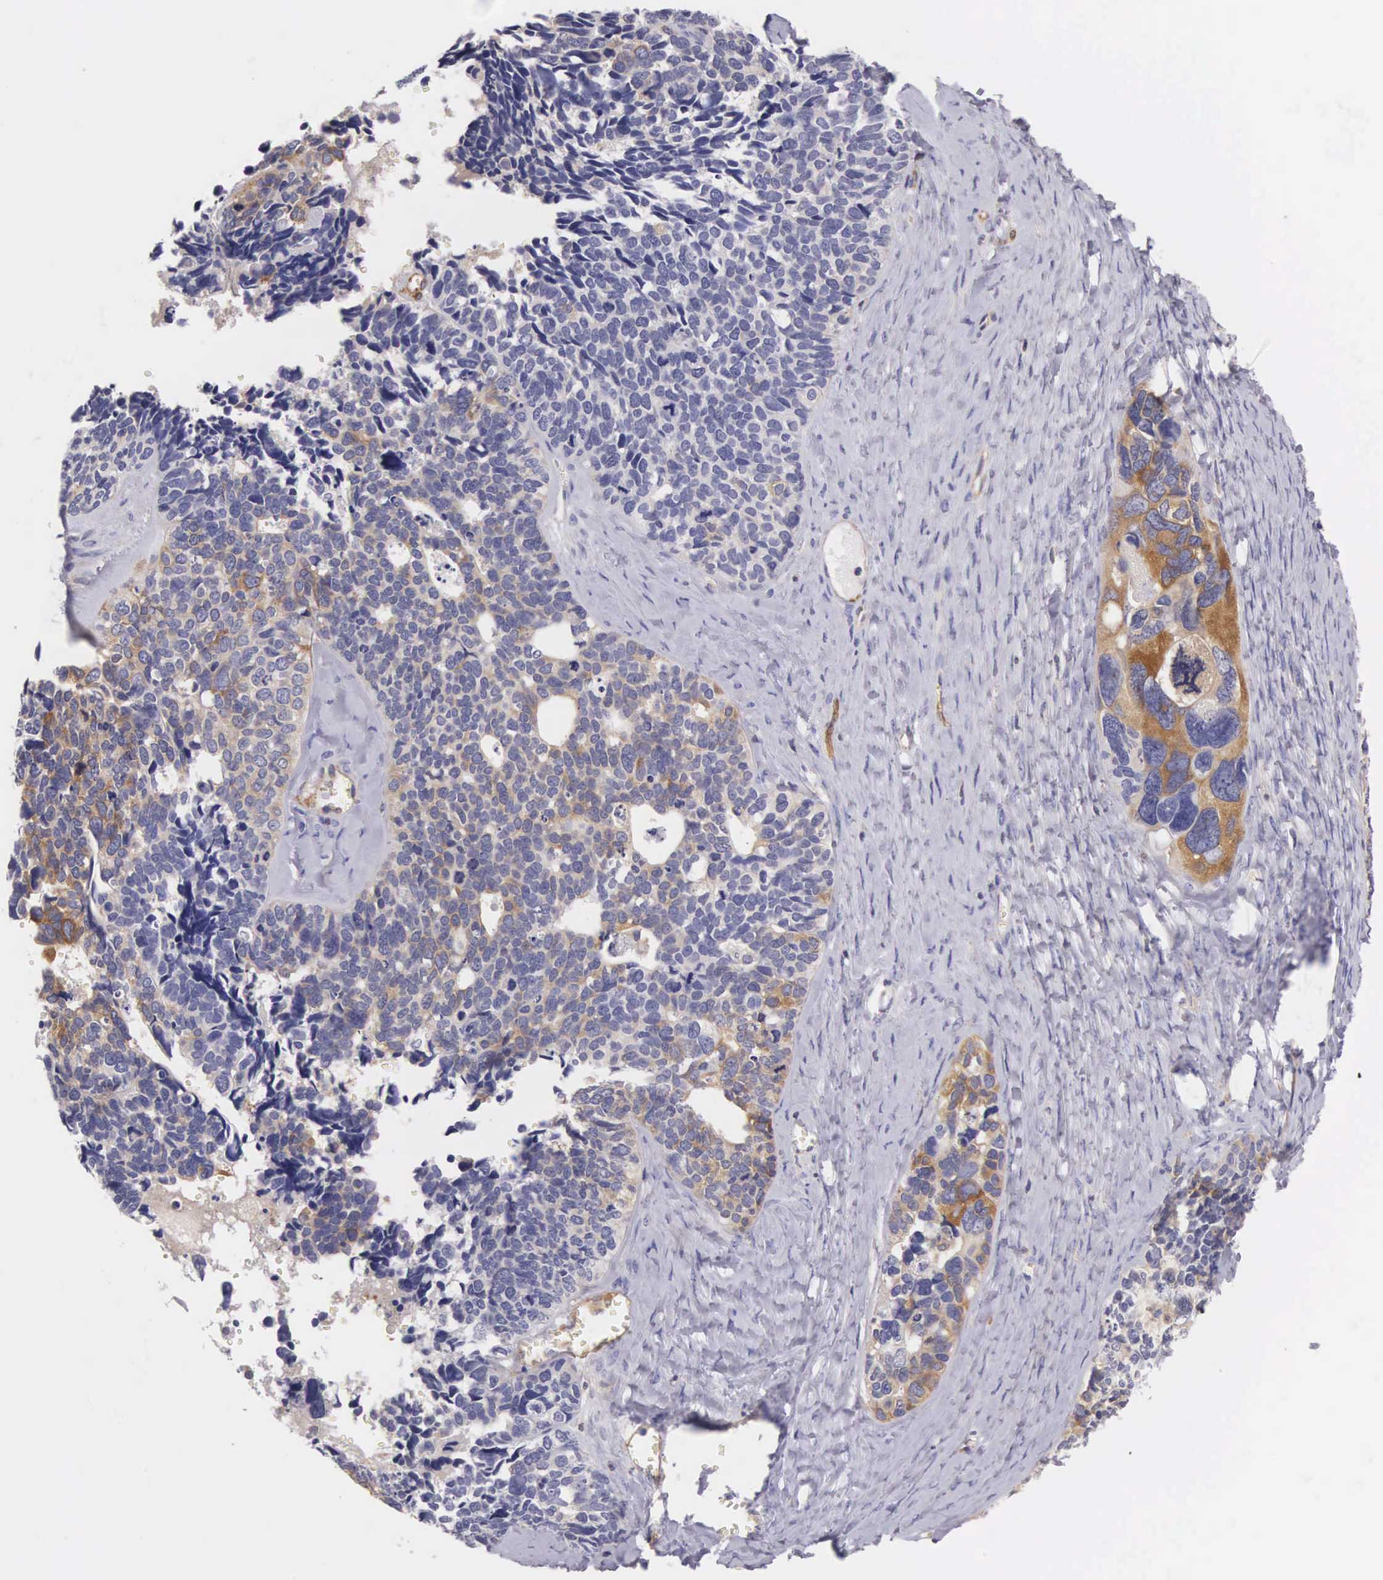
{"staining": {"intensity": "moderate", "quantity": "25%-75%", "location": "cytoplasmic/membranous"}, "tissue": "ovarian cancer", "cell_type": "Tumor cells", "image_type": "cancer", "snomed": [{"axis": "morphology", "description": "Cystadenocarcinoma, serous, NOS"}, {"axis": "topography", "description": "Ovary"}], "caption": "IHC micrograph of neoplastic tissue: ovarian cancer stained using IHC displays medium levels of moderate protein expression localized specifically in the cytoplasmic/membranous of tumor cells, appearing as a cytoplasmic/membranous brown color.", "gene": "OSBPL3", "patient": {"sex": "female", "age": 77}}